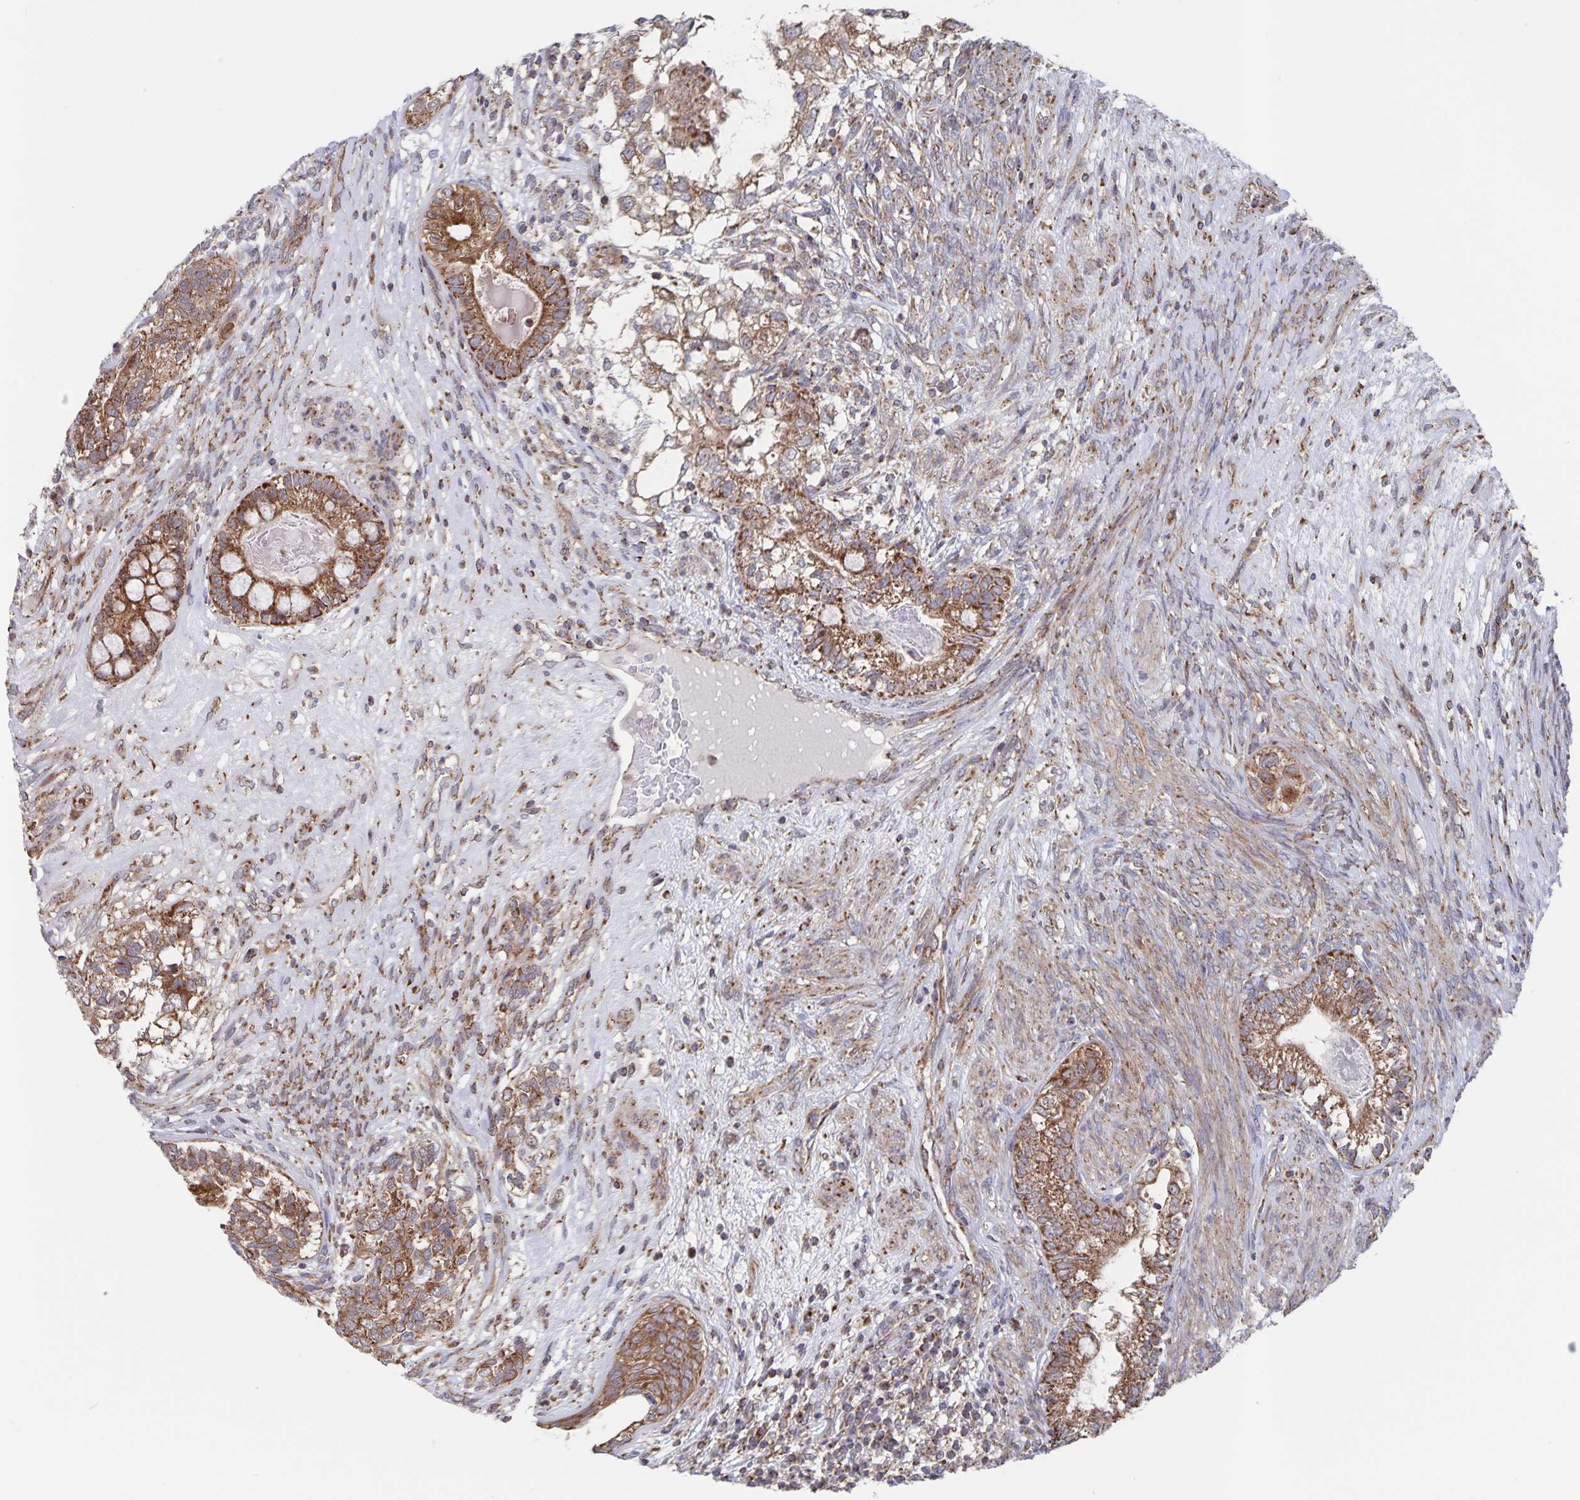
{"staining": {"intensity": "strong", "quantity": ">75%", "location": "cytoplasmic/membranous"}, "tissue": "testis cancer", "cell_type": "Tumor cells", "image_type": "cancer", "snomed": [{"axis": "morphology", "description": "Seminoma, NOS"}, {"axis": "morphology", "description": "Carcinoma, Embryonal, NOS"}, {"axis": "topography", "description": "Testis"}], "caption": "Protein analysis of seminoma (testis) tissue reveals strong cytoplasmic/membranous positivity in approximately >75% of tumor cells.", "gene": "ACACA", "patient": {"sex": "male", "age": 41}}